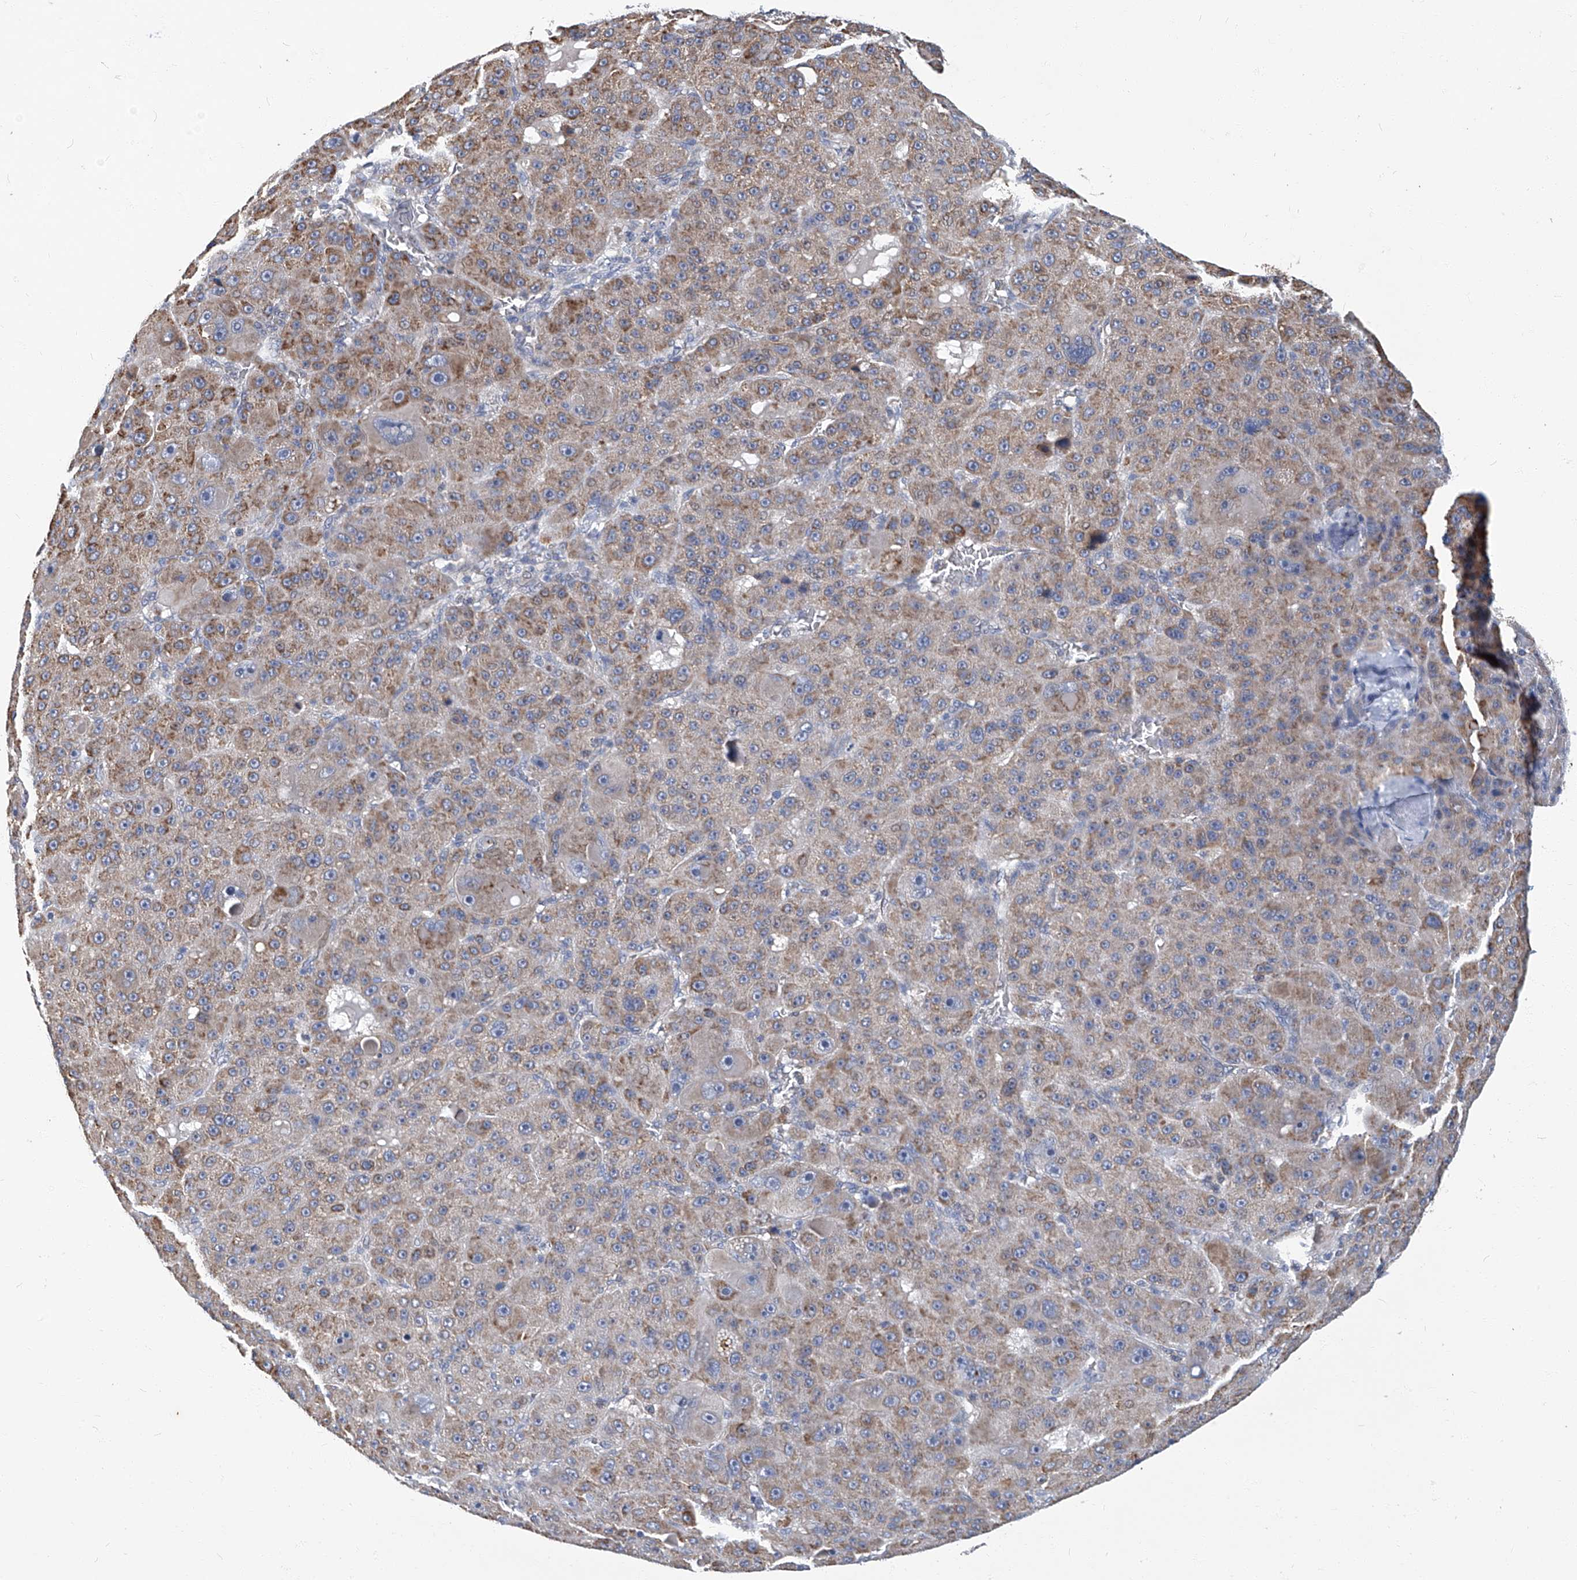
{"staining": {"intensity": "moderate", "quantity": "25%-75%", "location": "cytoplasmic/membranous"}, "tissue": "liver cancer", "cell_type": "Tumor cells", "image_type": "cancer", "snomed": [{"axis": "morphology", "description": "Carcinoma, Hepatocellular, NOS"}, {"axis": "topography", "description": "Liver"}], "caption": "Immunohistochemistry (IHC) of human liver cancer reveals medium levels of moderate cytoplasmic/membranous expression in about 25%-75% of tumor cells.", "gene": "TGFBR1", "patient": {"sex": "male", "age": 76}}